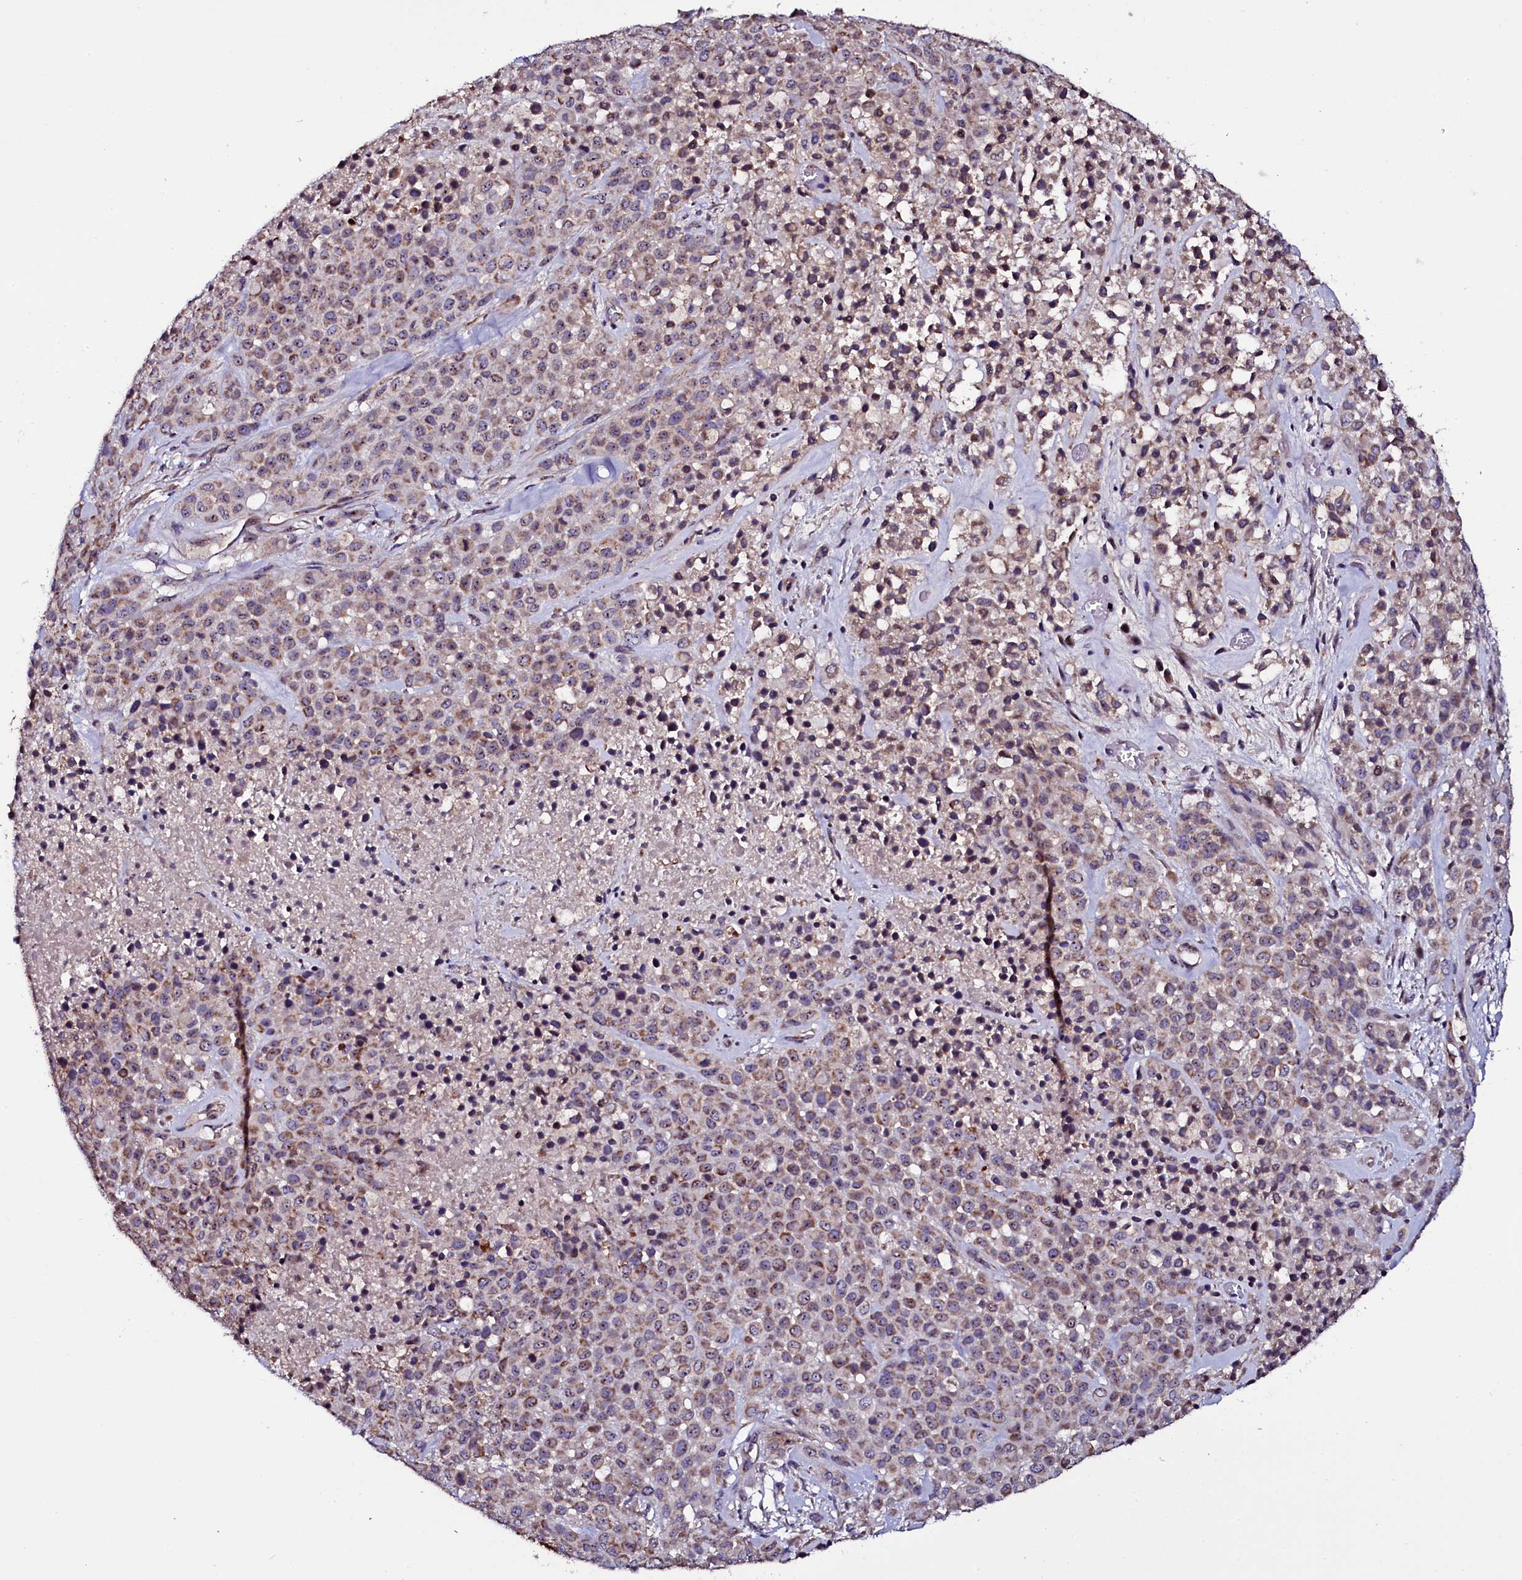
{"staining": {"intensity": "moderate", "quantity": ">75%", "location": "cytoplasmic/membranous,nuclear"}, "tissue": "melanoma", "cell_type": "Tumor cells", "image_type": "cancer", "snomed": [{"axis": "morphology", "description": "Malignant melanoma, Metastatic site"}, {"axis": "topography", "description": "Skin"}], "caption": "A micrograph of human malignant melanoma (metastatic site) stained for a protein demonstrates moderate cytoplasmic/membranous and nuclear brown staining in tumor cells.", "gene": "NAA80", "patient": {"sex": "female", "age": 81}}